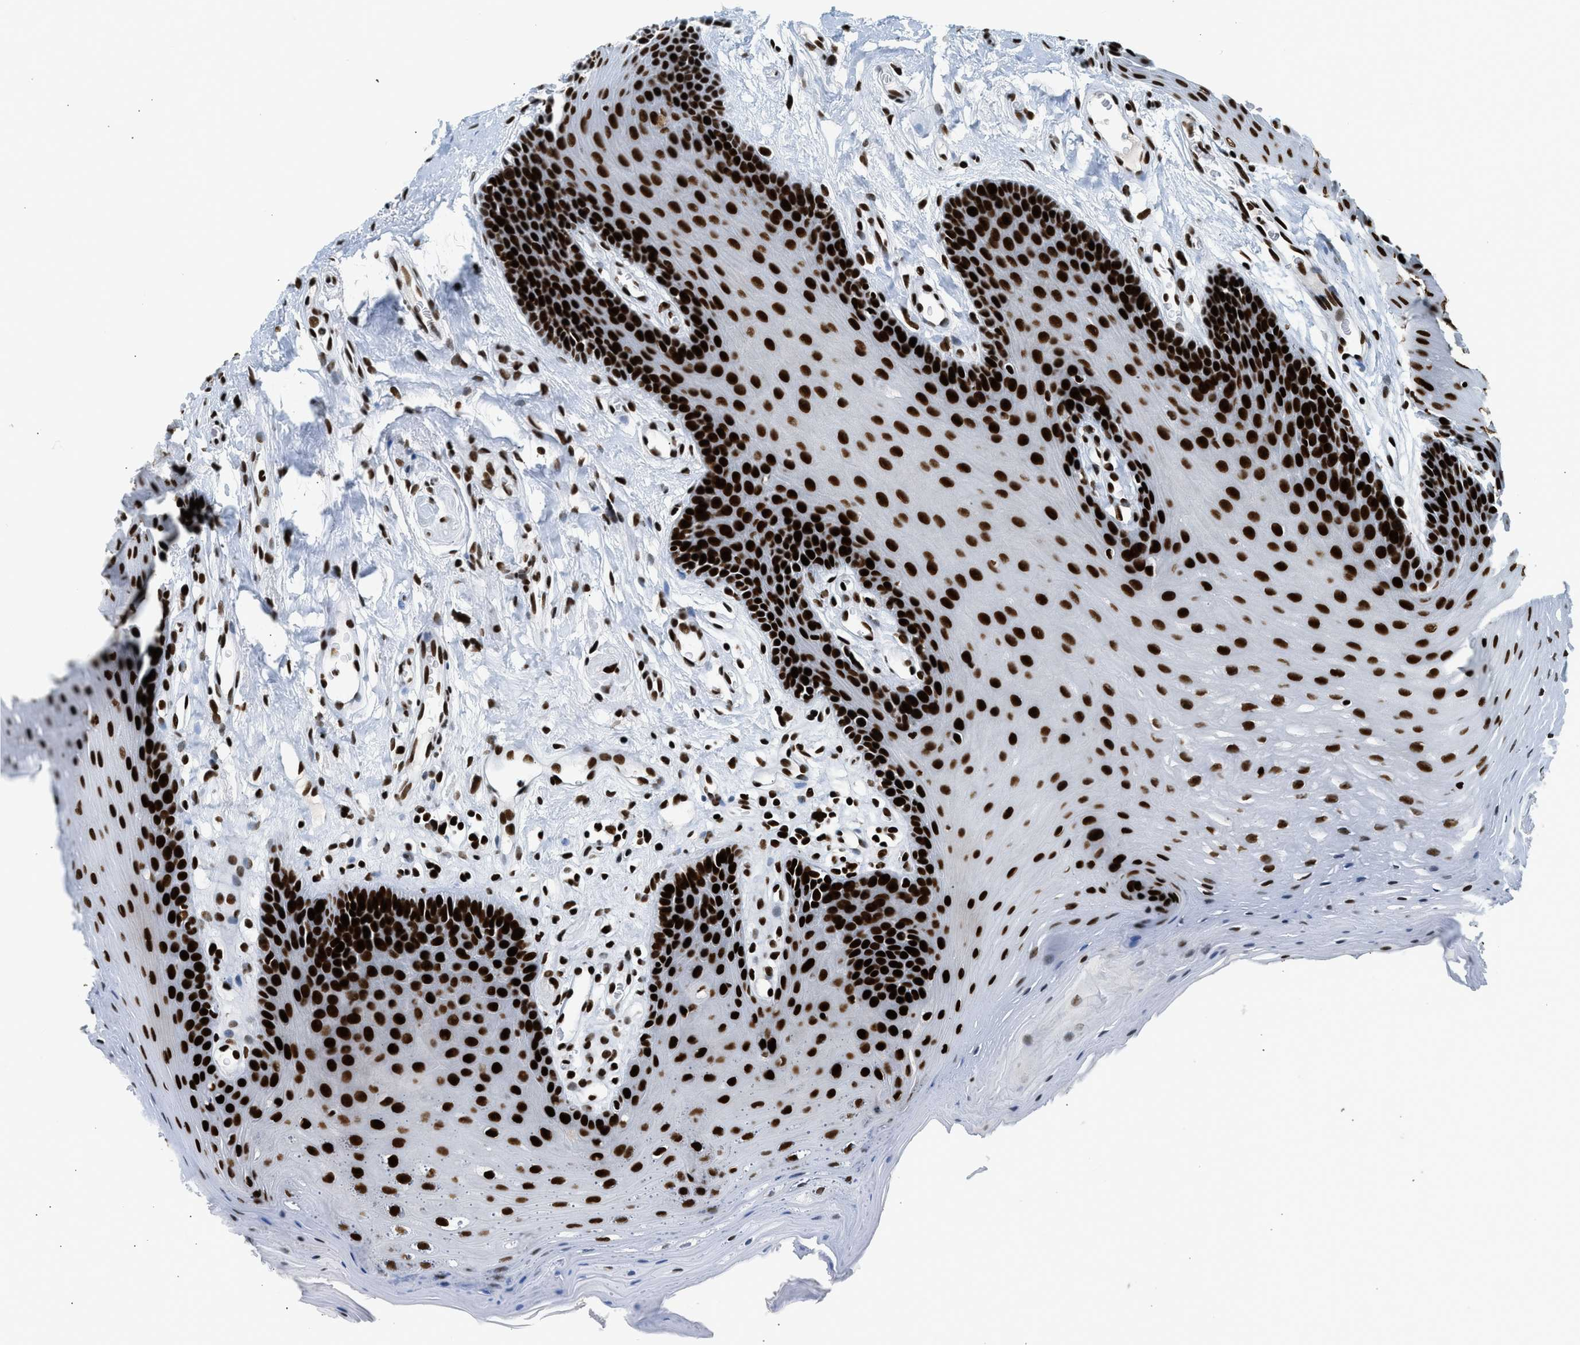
{"staining": {"intensity": "strong", "quantity": ">75%", "location": "nuclear"}, "tissue": "oral mucosa", "cell_type": "Squamous epithelial cells", "image_type": "normal", "snomed": [{"axis": "morphology", "description": "Normal tissue, NOS"}, {"axis": "morphology", "description": "Squamous cell carcinoma, NOS"}, {"axis": "topography", "description": "Oral tissue"}, {"axis": "topography", "description": "Head-Neck"}], "caption": "This histopathology image shows IHC staining of unremarkable oral mucosa, with high strong nuclear expression in approximately >75% of squamous epithelial cells.", "gene": "PIF1", "patient": {"sex": "male", "age": 71}}